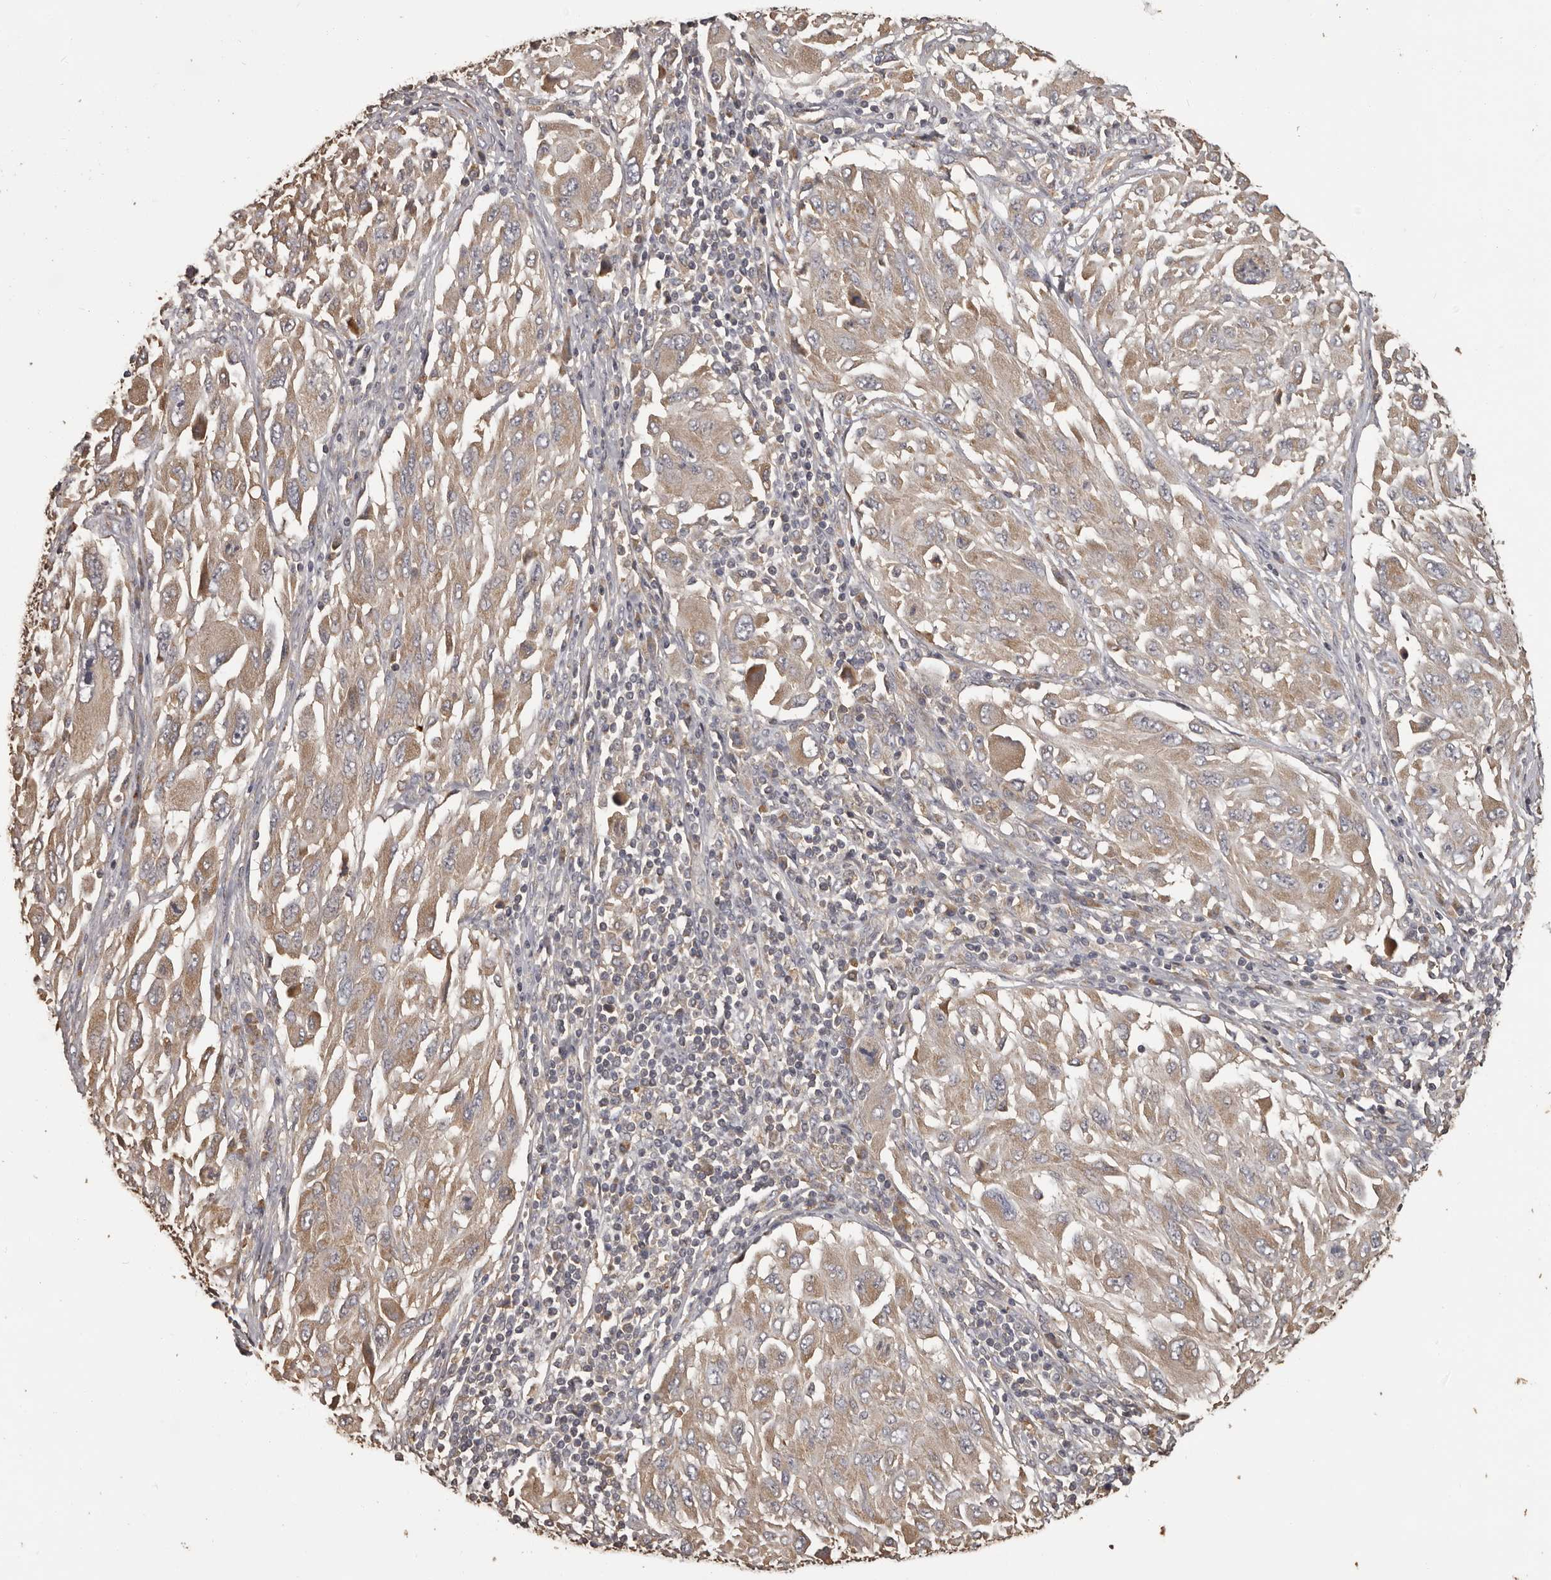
{"staining": {"intensity": "weak", "quantity": ">75%", "location": "cytoplasmic/membranous"}, "tissue": "melanoma", "cell_type": "Tumor cells", "image_type": "cancer", "snomed": [{"axis": "morphology", "description": "Malignant melanoma, NOS"}, {"axis": "topography", "description": "Skin"}], "caption": "Weak cytoplasmic/membranous staining for a protein is appreciated in about >75% of tumor cells of melanoma using IHC.", "gene": "MGAT5", "patient": {"sex": "female", "age": 91}}